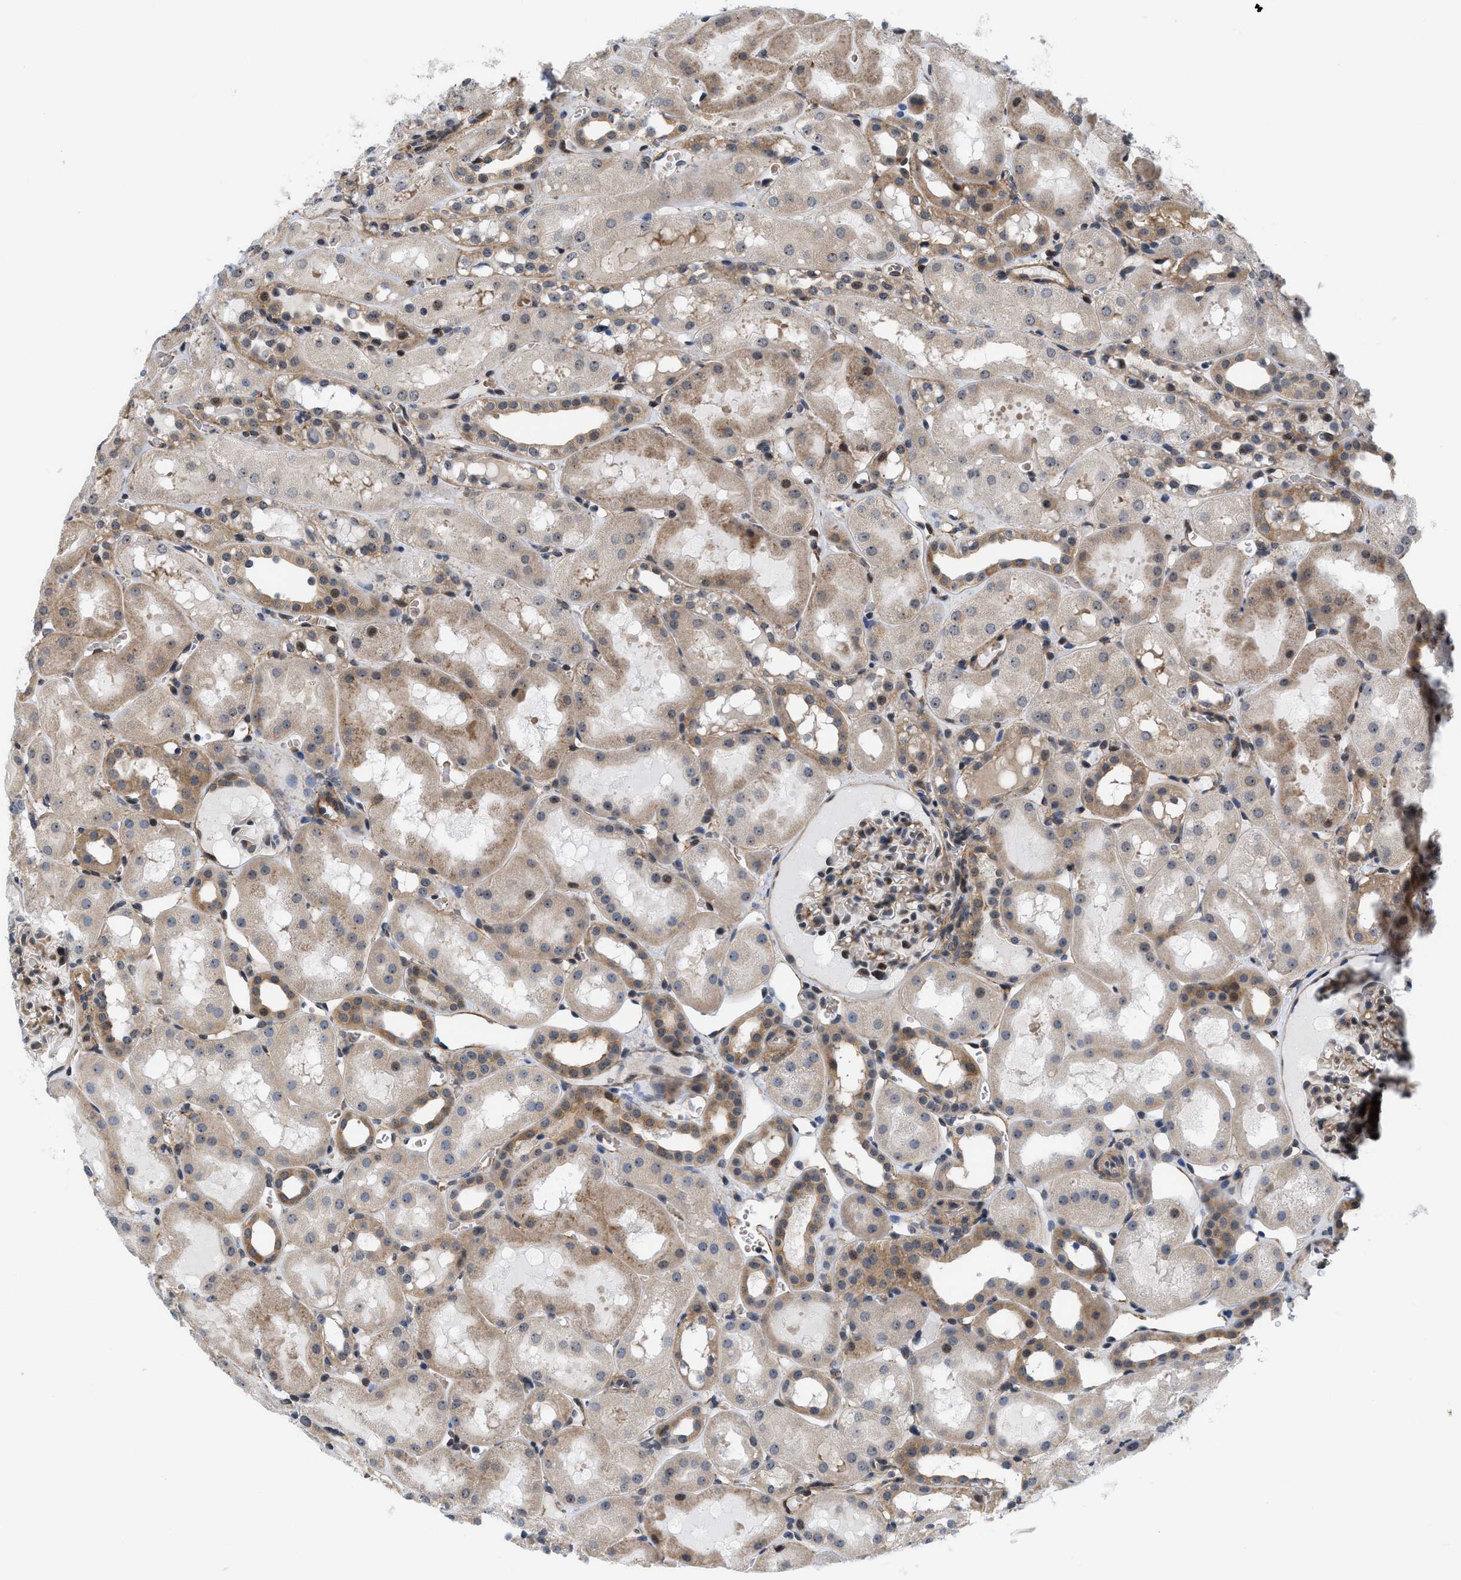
{"staining": {"intensity": "moderate", "quantity": "25%-75%", "location": "cytoplasmic/membranous,nuclear"}, "tissue": "kidney", "cell_type": "Cells in glomeruli", "image_type": "normal", "snomed": [{"axis": "morphology", "description": "Normal tissue, NOS"}, {"axis": "topography", "description": "Kidney"}, {"axis": "topography", "description": "Urinary bladder"}], "caption": "Immunohistochemical staining of normal kidney reveals 25%-75% levels of moderate cytoplasmic/membranous,nuclear protein staining in approximately 25%-75% of cells in glomeruli. (IHC, brightfield microscopy, high magnification).", "gene": "GPRASP2", "patient": {"sex": "male", "age": 16}}